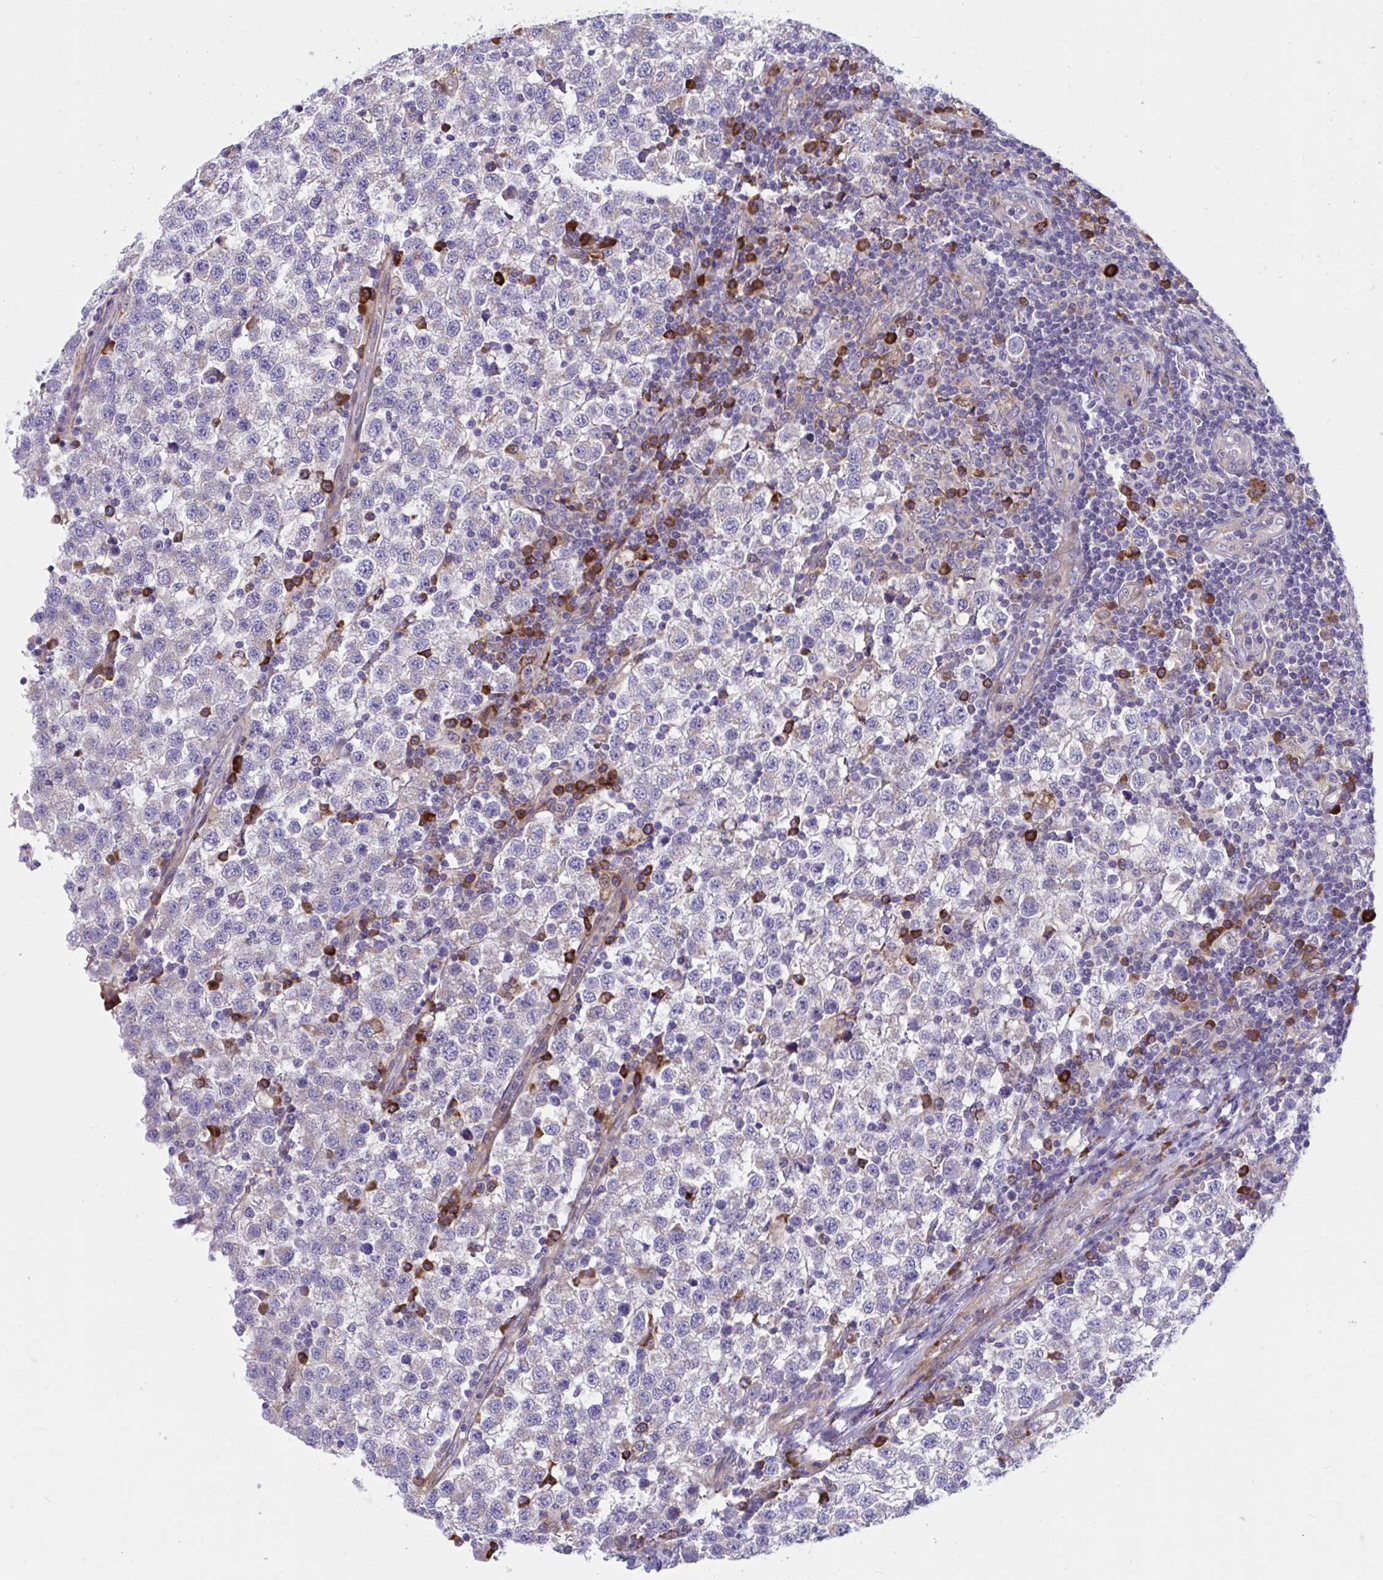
{"staining": {"intensity": "negative", "quantity": "none", "location": "none"}, "tissue": "testis cancer", "cell_type": "Tumor cells", "image_type": "cancer", "snomed": [{"axis": "morphology", "description": "Seminoma, NOS"}, {"axis": "topography", "description": "Testis"}], "caption": "Tumor cells are negative for protein expression in human seminoma (testis).", "gene": "WBP1", "patient": {"sex": "male", "age": 34}}